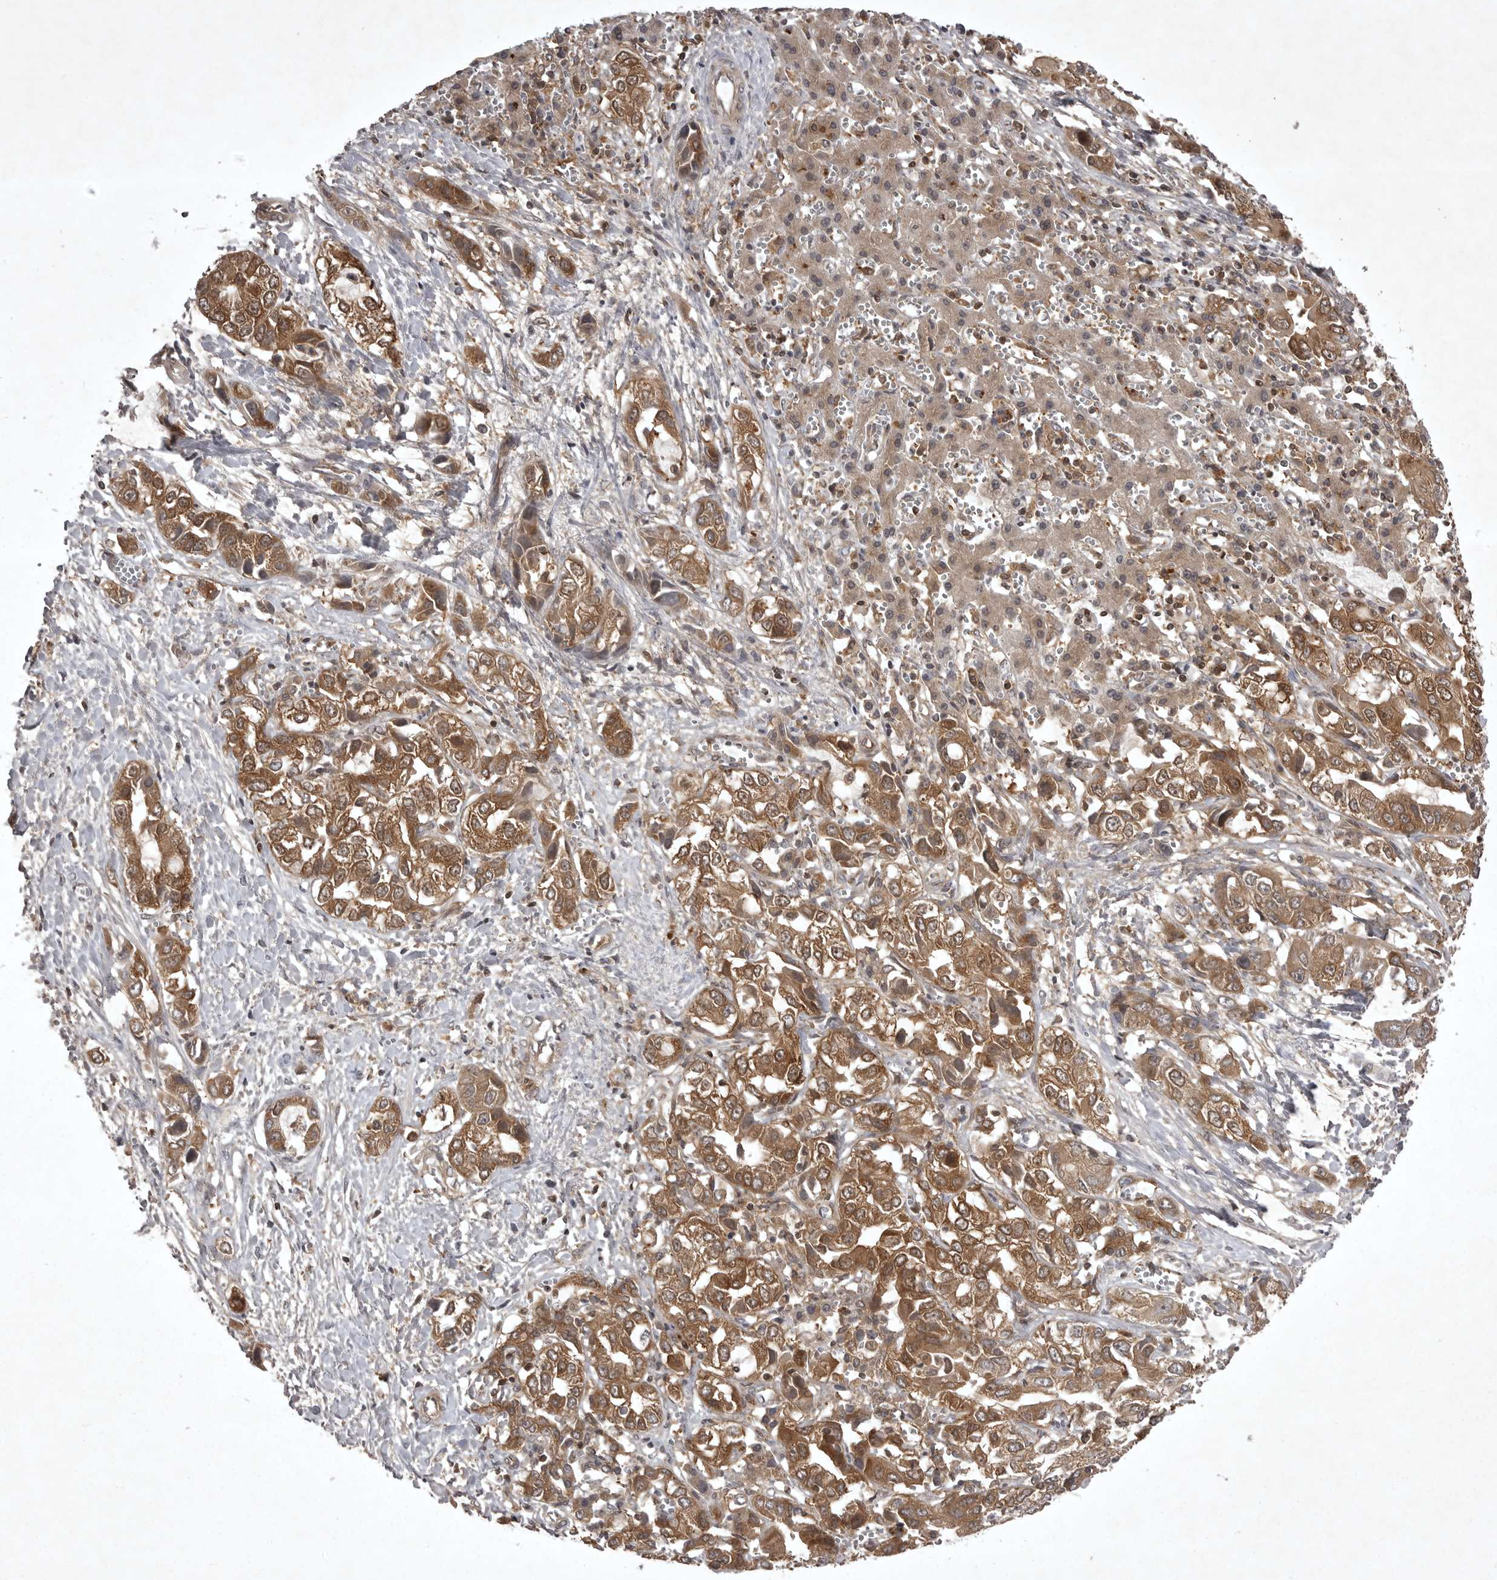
{"staining": {"intensity": "moderate", "quantity": ">75%", "location": "cytoplasmic/membranous"}, "tissue": "liver cancer", "cell_type": "Tumor cells", "image_type": "cancer", "snomed": [{"axis": "morphology", "description": "Cholangiocarcinoma"}, {"axis": "topography", "description": "Liver"}], "caption": "Moderate cytoplasmic/membranous protein positivity is identified in about >75% of tumor cells in liver cancer (cholangiocarcinoma).", "gene": "STK24", "patient": {"sex": "female", "age": 52}}